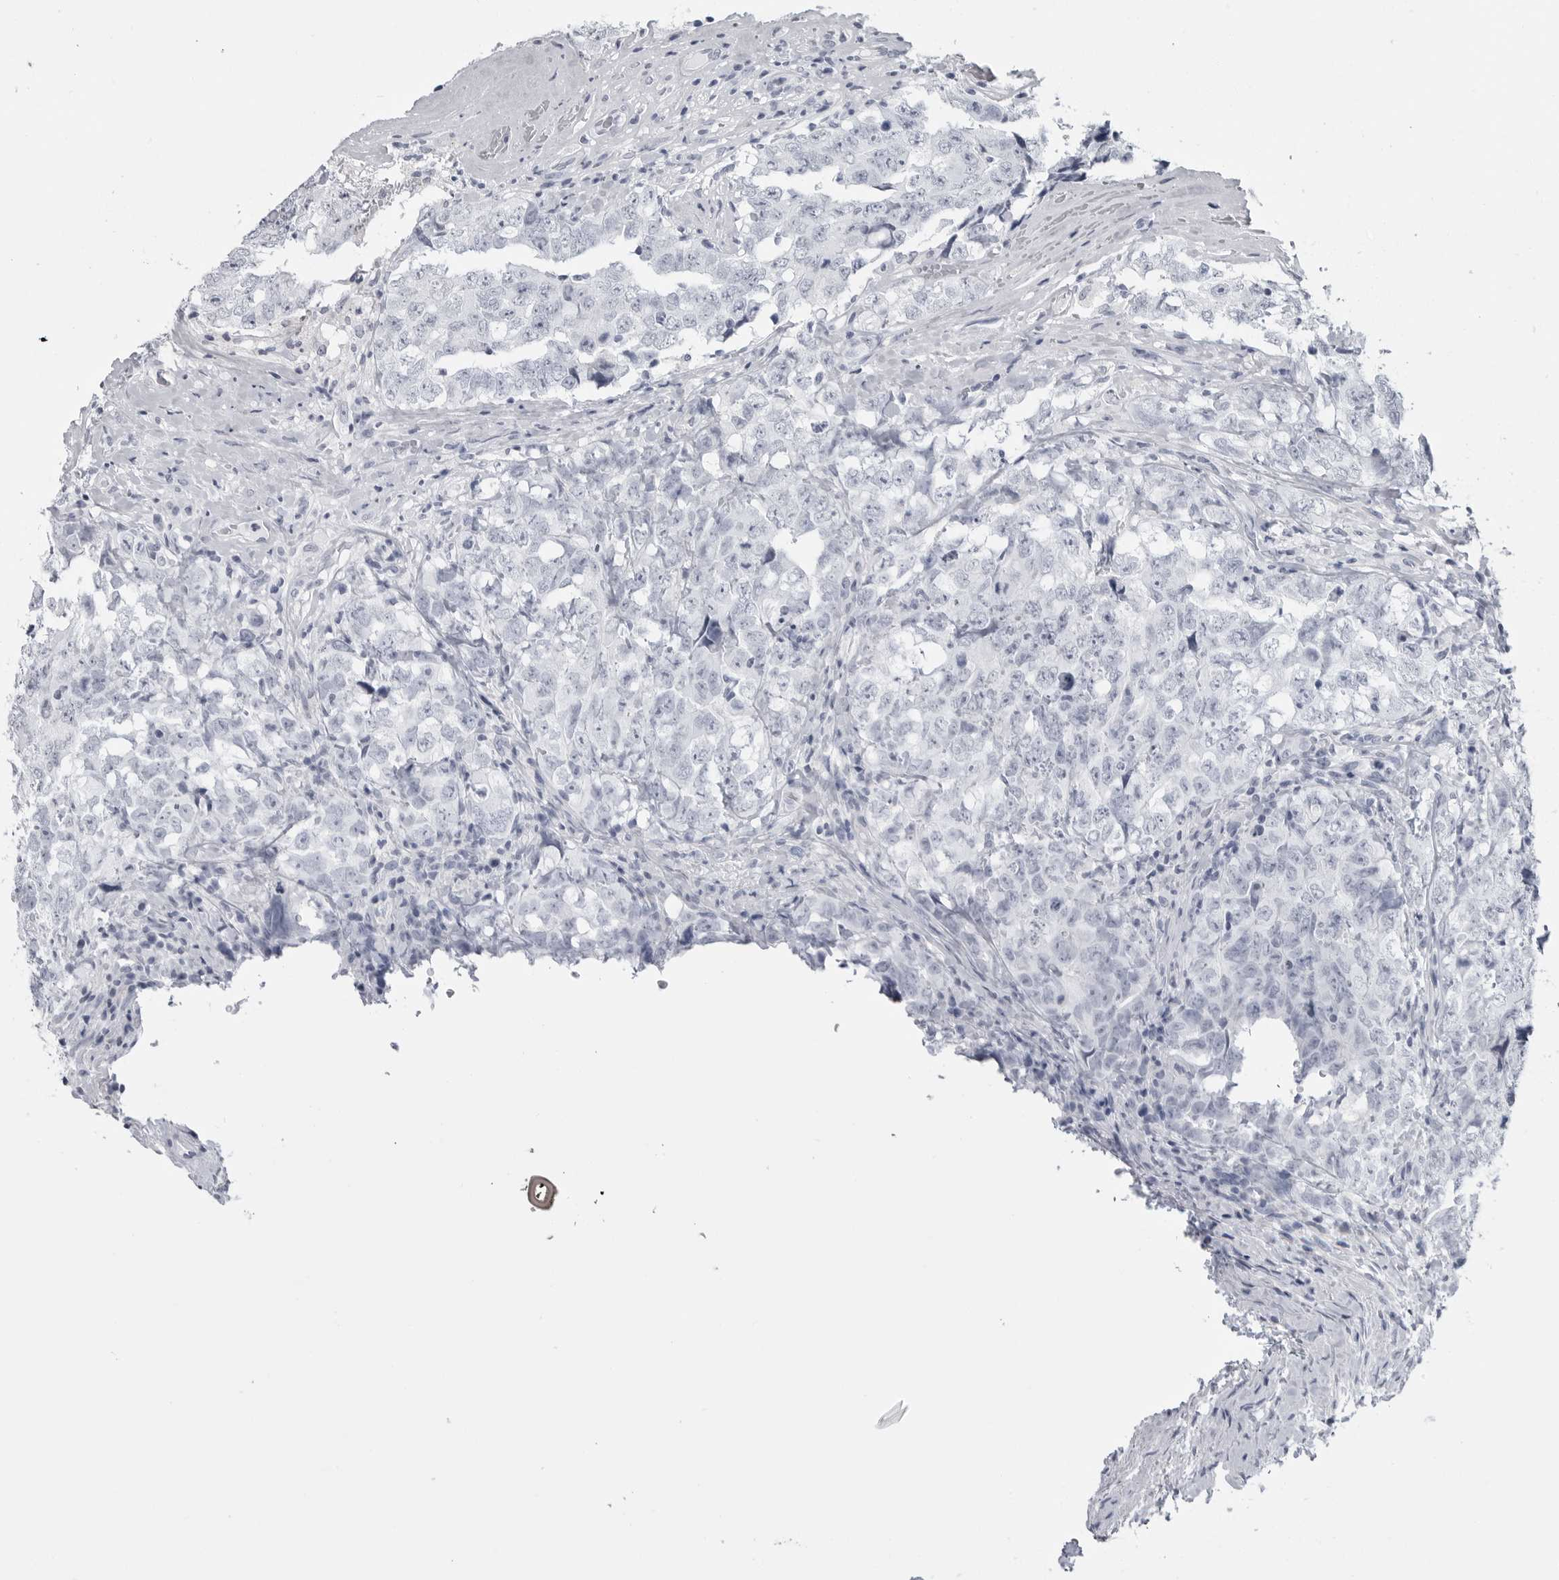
{"staining": {"intensity": "negative", "quantity": "none", "location": "none"}, "tissue": "testis cancer", "cell_type": "Tumor cells", "image_type": "cancer", "snomed": [{"axis": "morphology", "description": "Carcinoma, Embryonal, NOS"}, {"axis": "topography", "description": "Testis"}], "caption": "Micrograph shows no protein staining in tumor cells of testis embryonal carcinoma tissue.", "gene": "PGA3", "patient": {"sex": "male", "age": 26}}